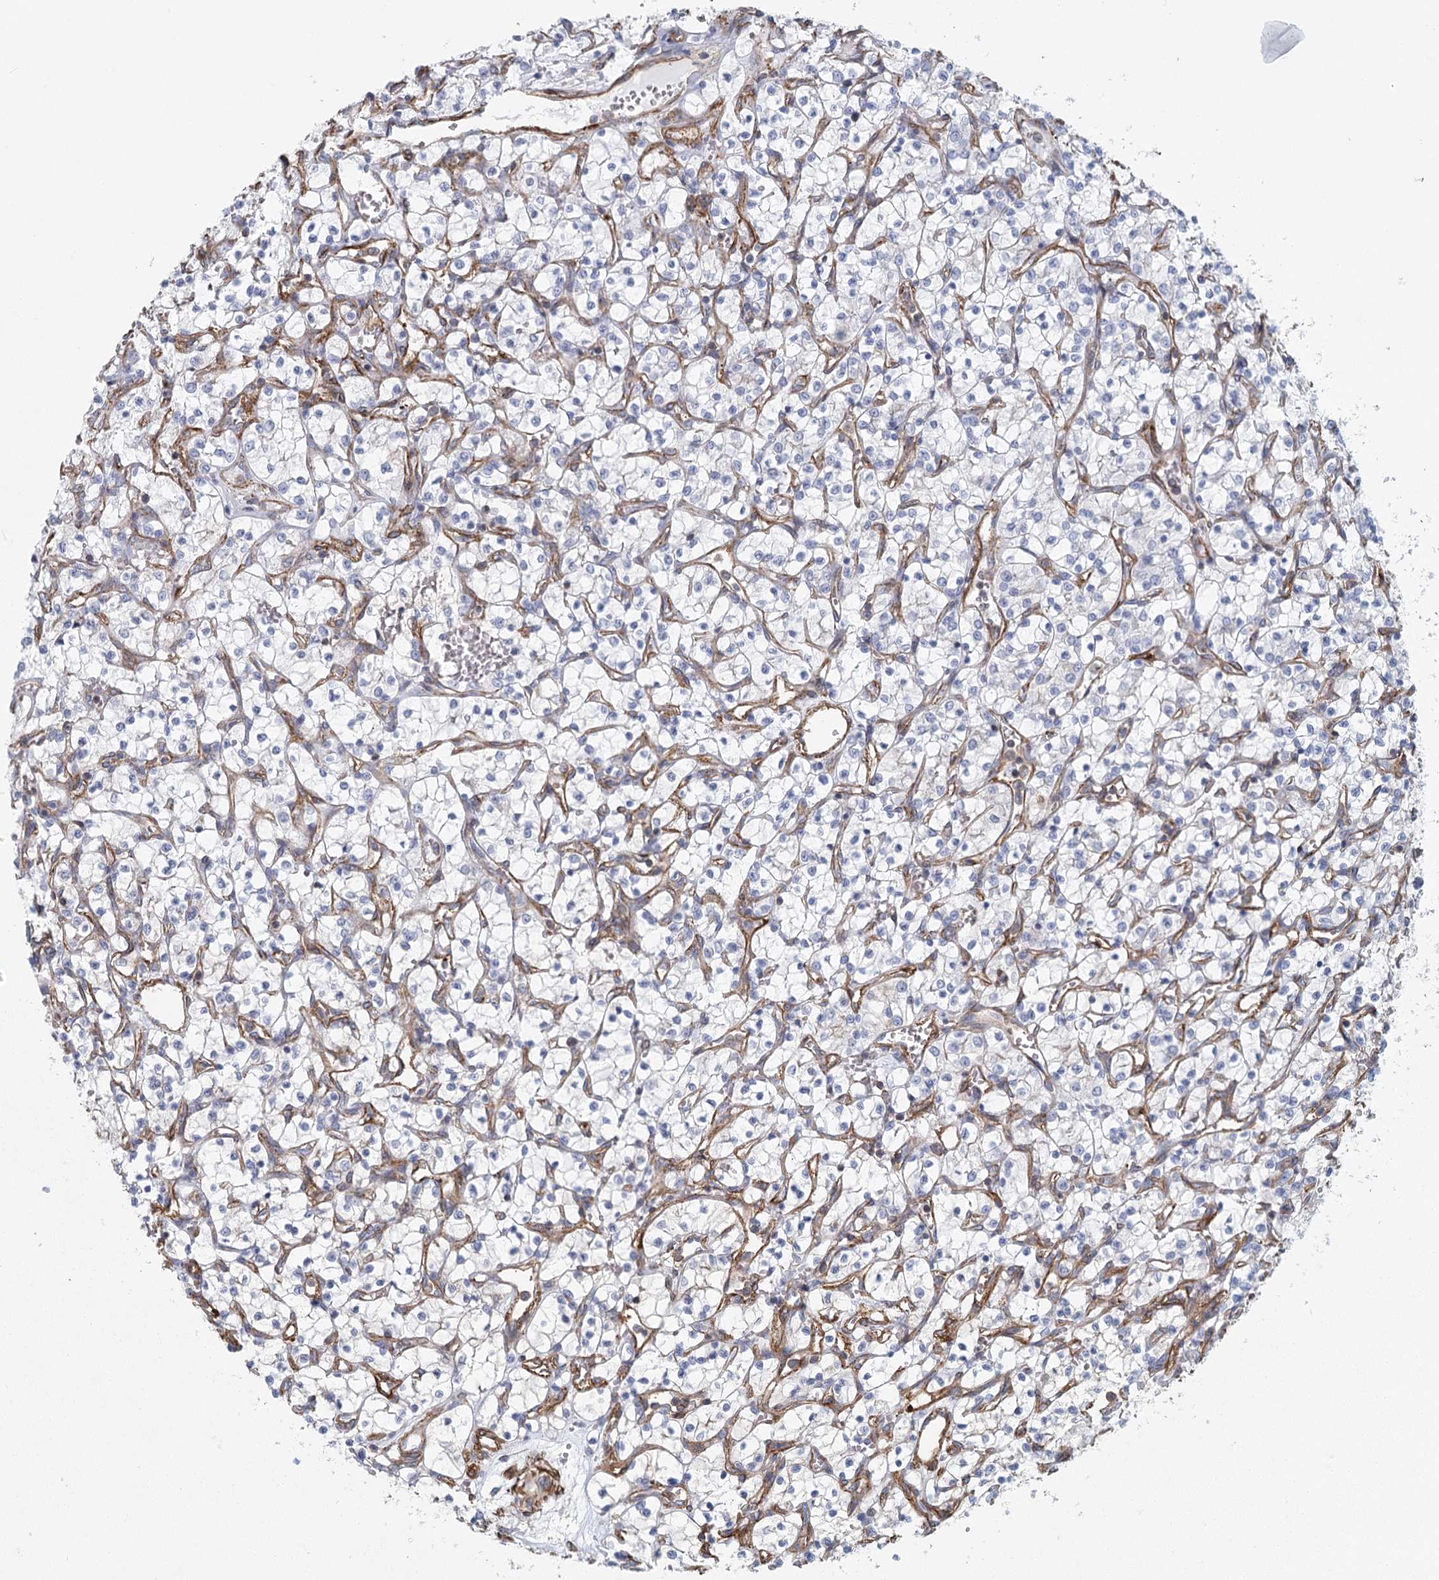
{"staining": {"intensity": "negative", "quantity": "none", "location": "none"}, "tissue": "renal cancer", "cell_type": "Tumor cells", "image_type": "cancer", "snomed": [{"axis": "morphology", "description": "Adenocarcinoma, NOS"}, {"axis": "topography", "description": "Kidney"}], "caption": "IHC photomicrograph of human adenocarcinoma (renal) stained for a protein (brown), which exhibits no staining in tumor cells.", "gene": "IFT46", "patient": {"sex": "female", "age": 69}}